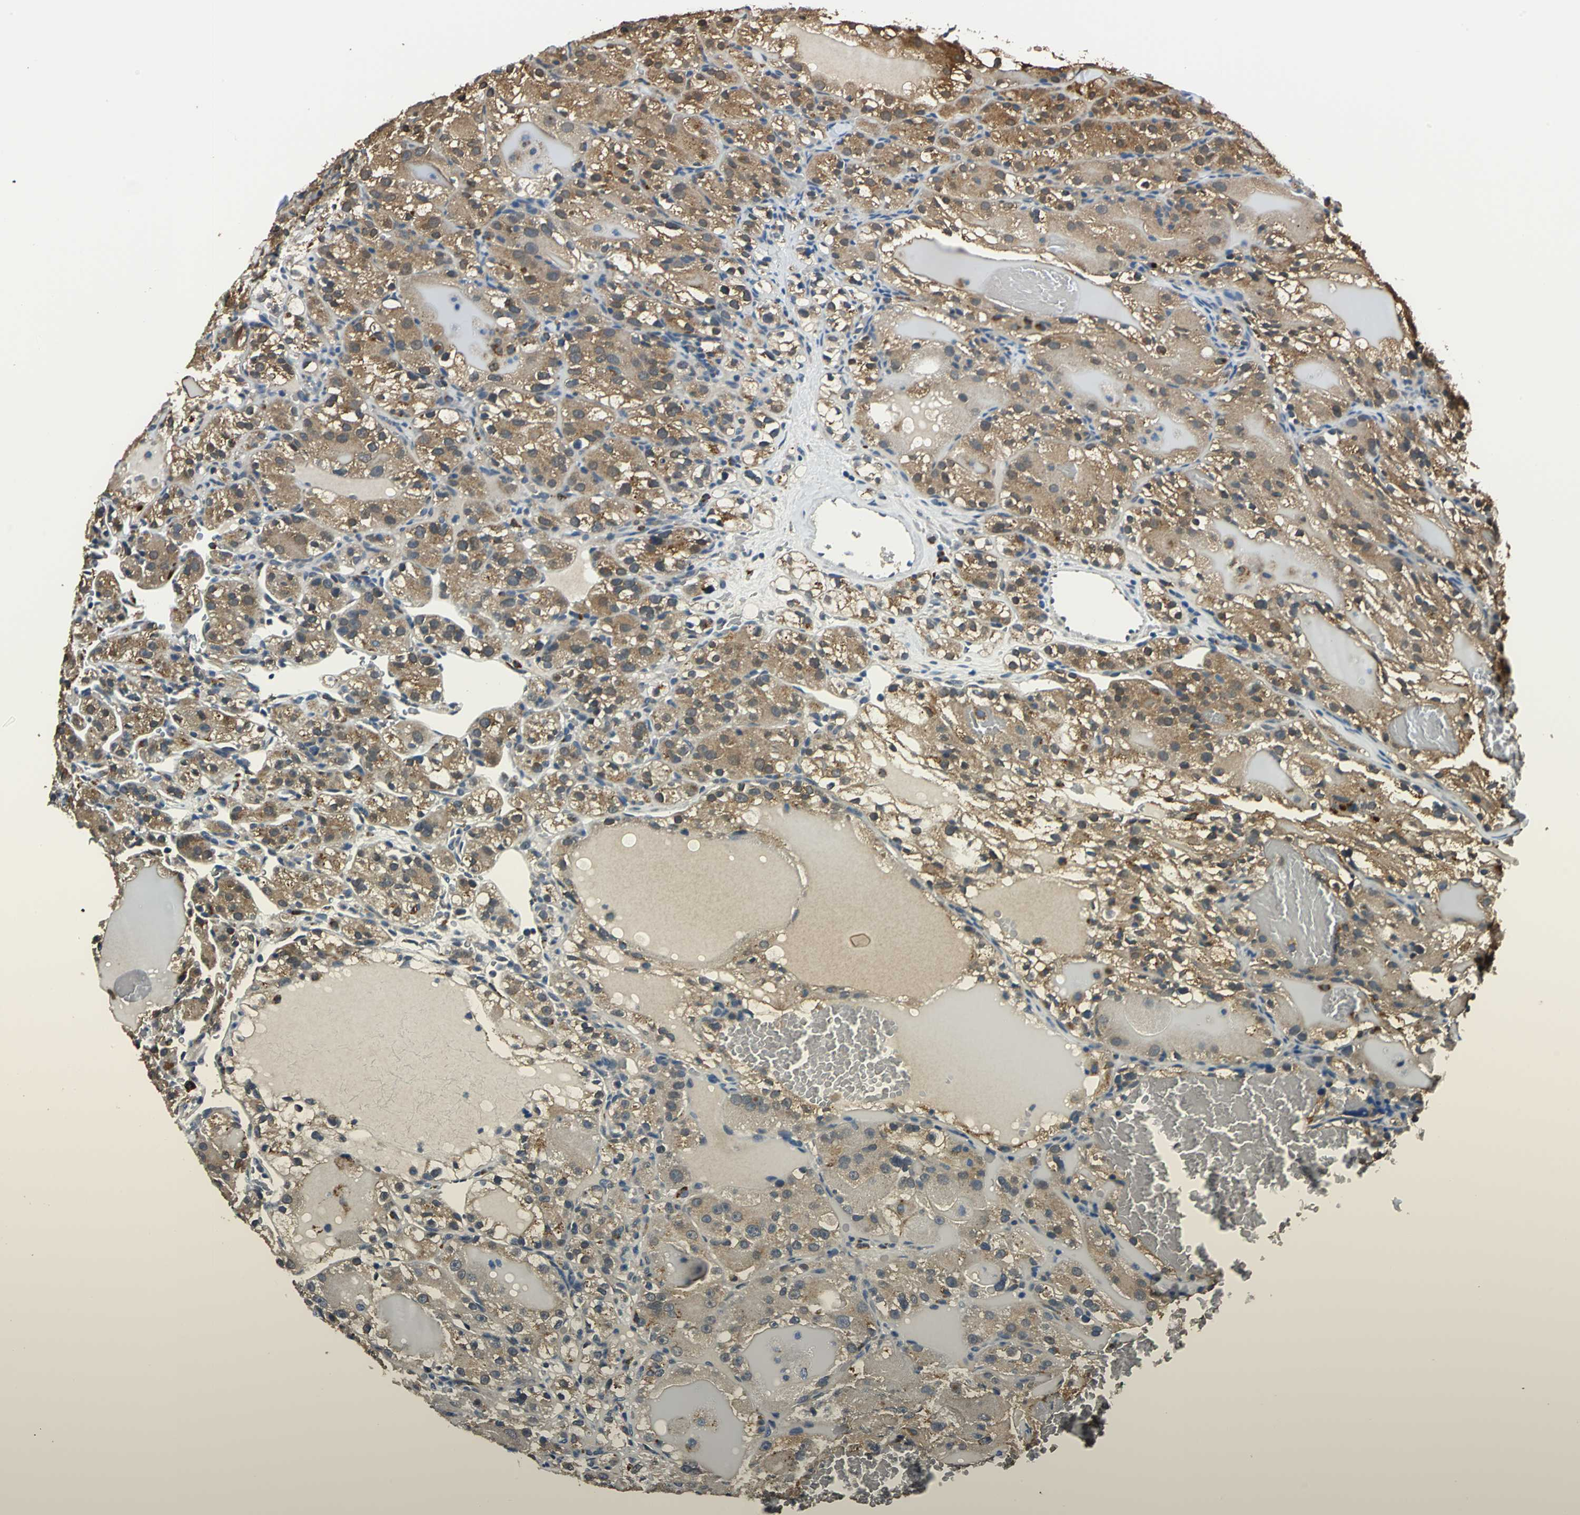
{"staining": {"intensity": "moderate", "quantity": ">75%", "location": "cytoplasmic/membranous"}, "tissue": "renal cancer", "cell_type": "Tumor cells", "image_type": "cancer", "snomed": [{"axis": "morphology", "description": "Normal tissue, NOS"}, {"axis": "morphology", "description": "Adenocarcinoma, NOS"}, {"axis": "topography", "description": "Kidney"}], "caption": "Protein staining of adenocarcinoma (renal) tissue displays moderate cytoplasmic/membranous expression in approximately >75% of tumor cells.", "gene": "NIT1", "patient": {"sex": "male", "age": 61}}